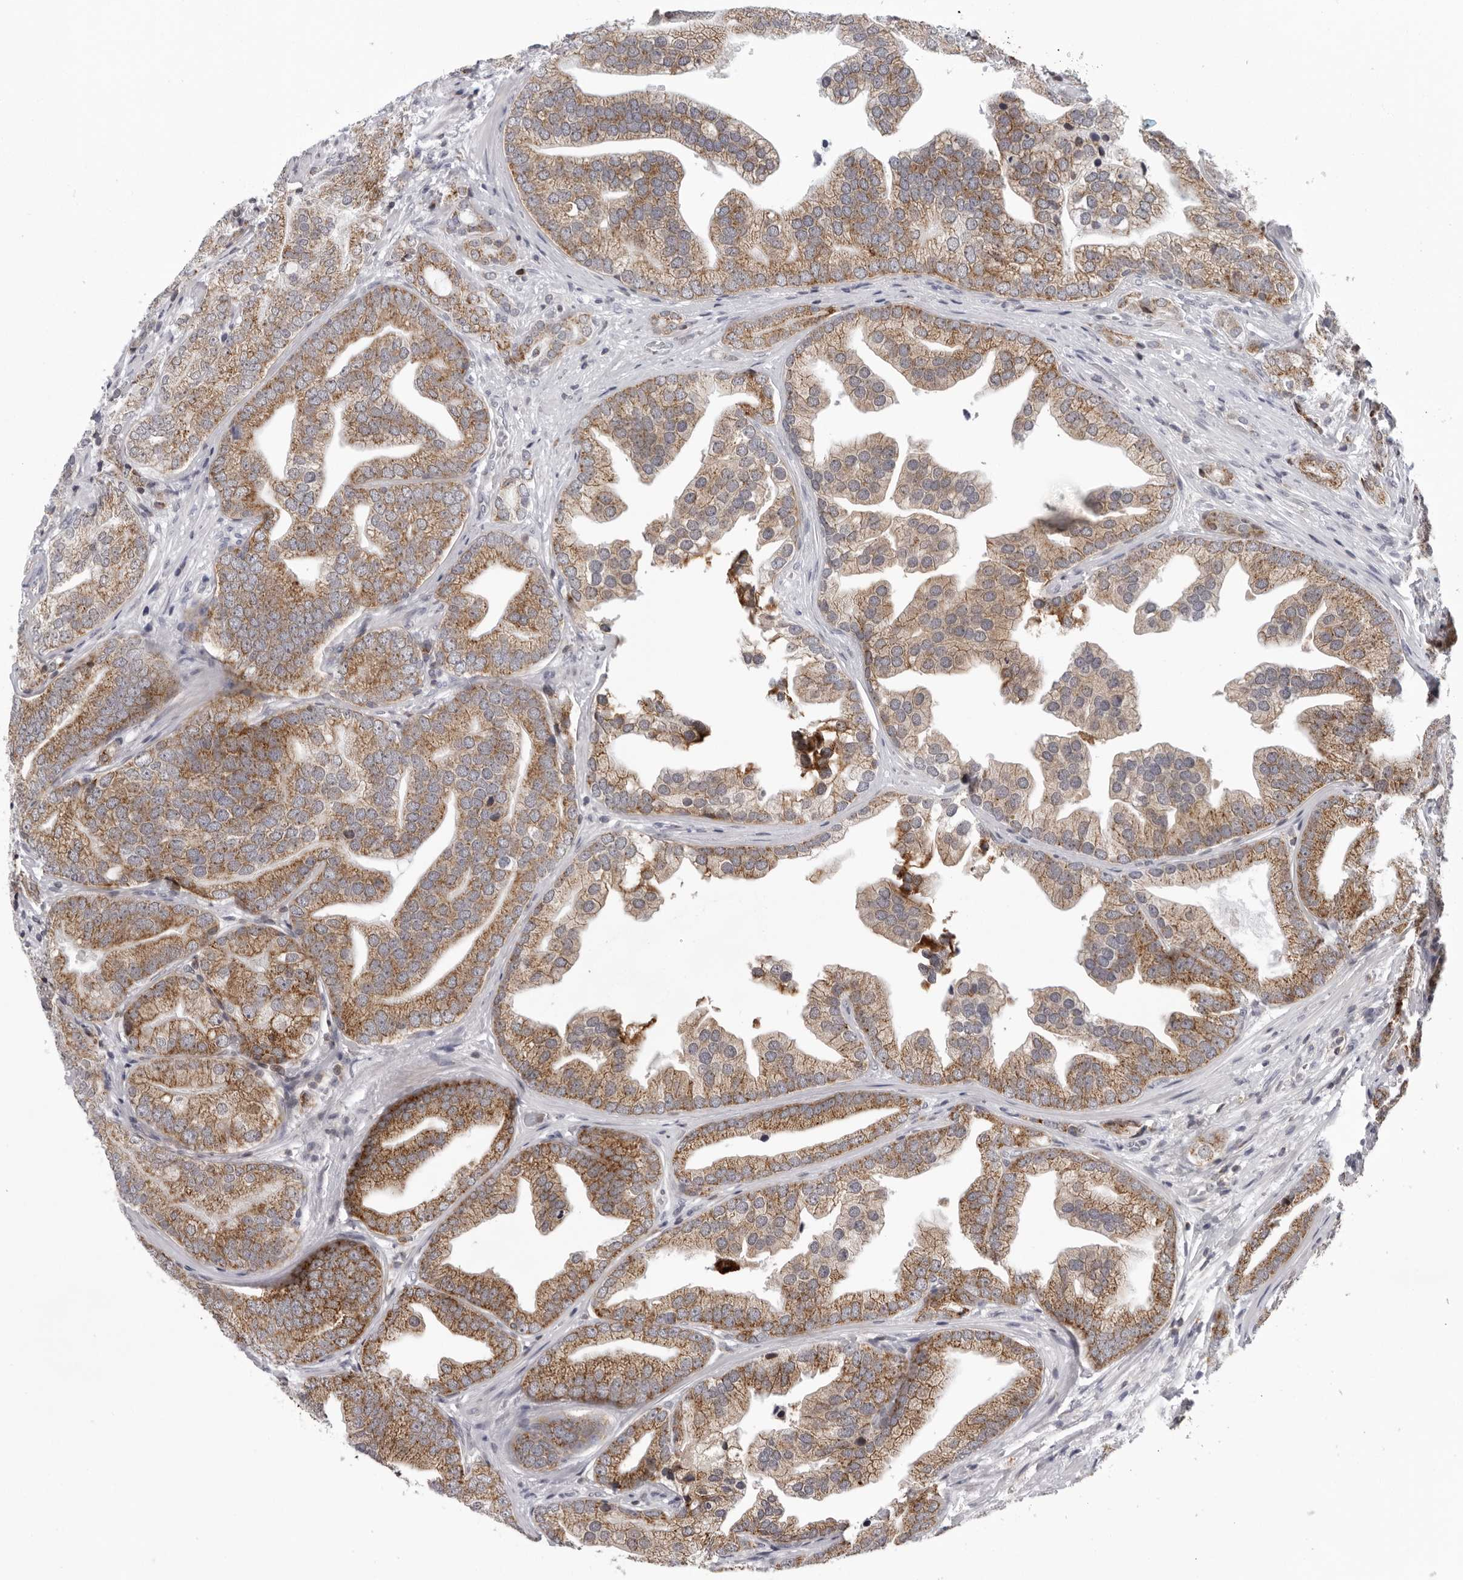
{"staining": {"intensity": "moderate", "quantity": ">75%", "location": "cytoplasmic/membranous"}, "tissue": "prostate cancer", "cell_type": "Tumor cells", "image_type": "cancer", "snomed": [{"axis": "morphology", "description": "Adenocarcinoma, High grade"}, {"axis": "topography", "description": "Prostate"}], "caption": "Immunohistochemical staining of prostate cancer (high-grade adenocarcinoma) shows medium levels of moderate cytoplasmic/membranous expression in about >75% of tumor cells.", "gene": "CPT2", "patient": {"sex": "male", "age": 57}}